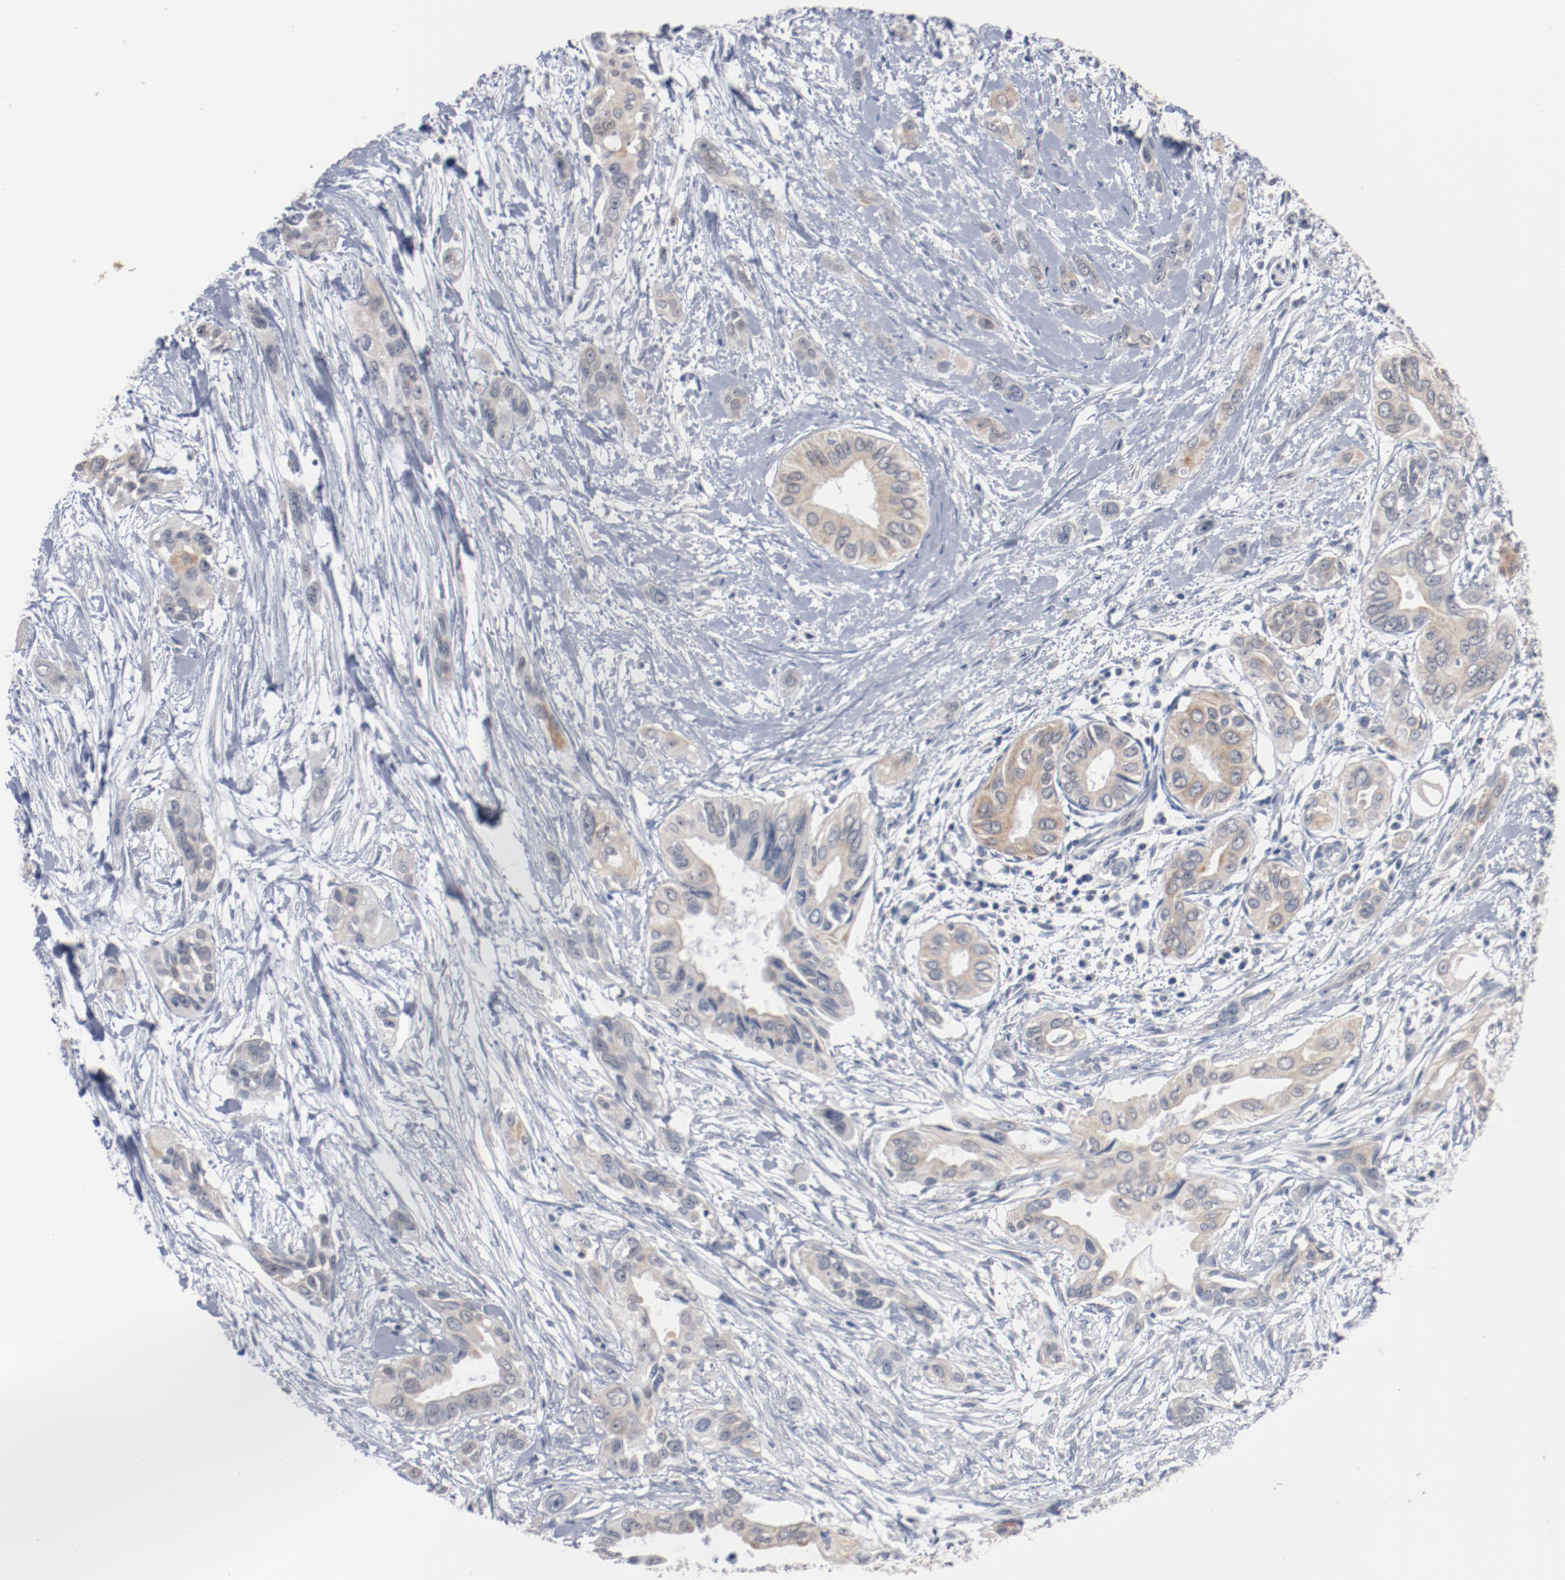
{"staining": {"intensity": "weak", "quantity": "<25%", "location": "cytoplasmic/membranous"}, "tissue": "pancreatic cancer", "cell_type": "Tumor cells", "image_type": "cancer", "snomed": [{"axis": "morphology", "description": "Adenocarcinoma, NOS"}, {"axis": "topography", "description": "Pancreas"}], "caption": "Tumor cells show no significant protein staining in pancreatic cancer. The staining is performed using DAB (3,3'-diaminobenzidine) brown chromogen with nuclei counter-stained in using hematoxylin.", "gene": "ERICH1", "patient": {"sex": "female", "age": 60}}